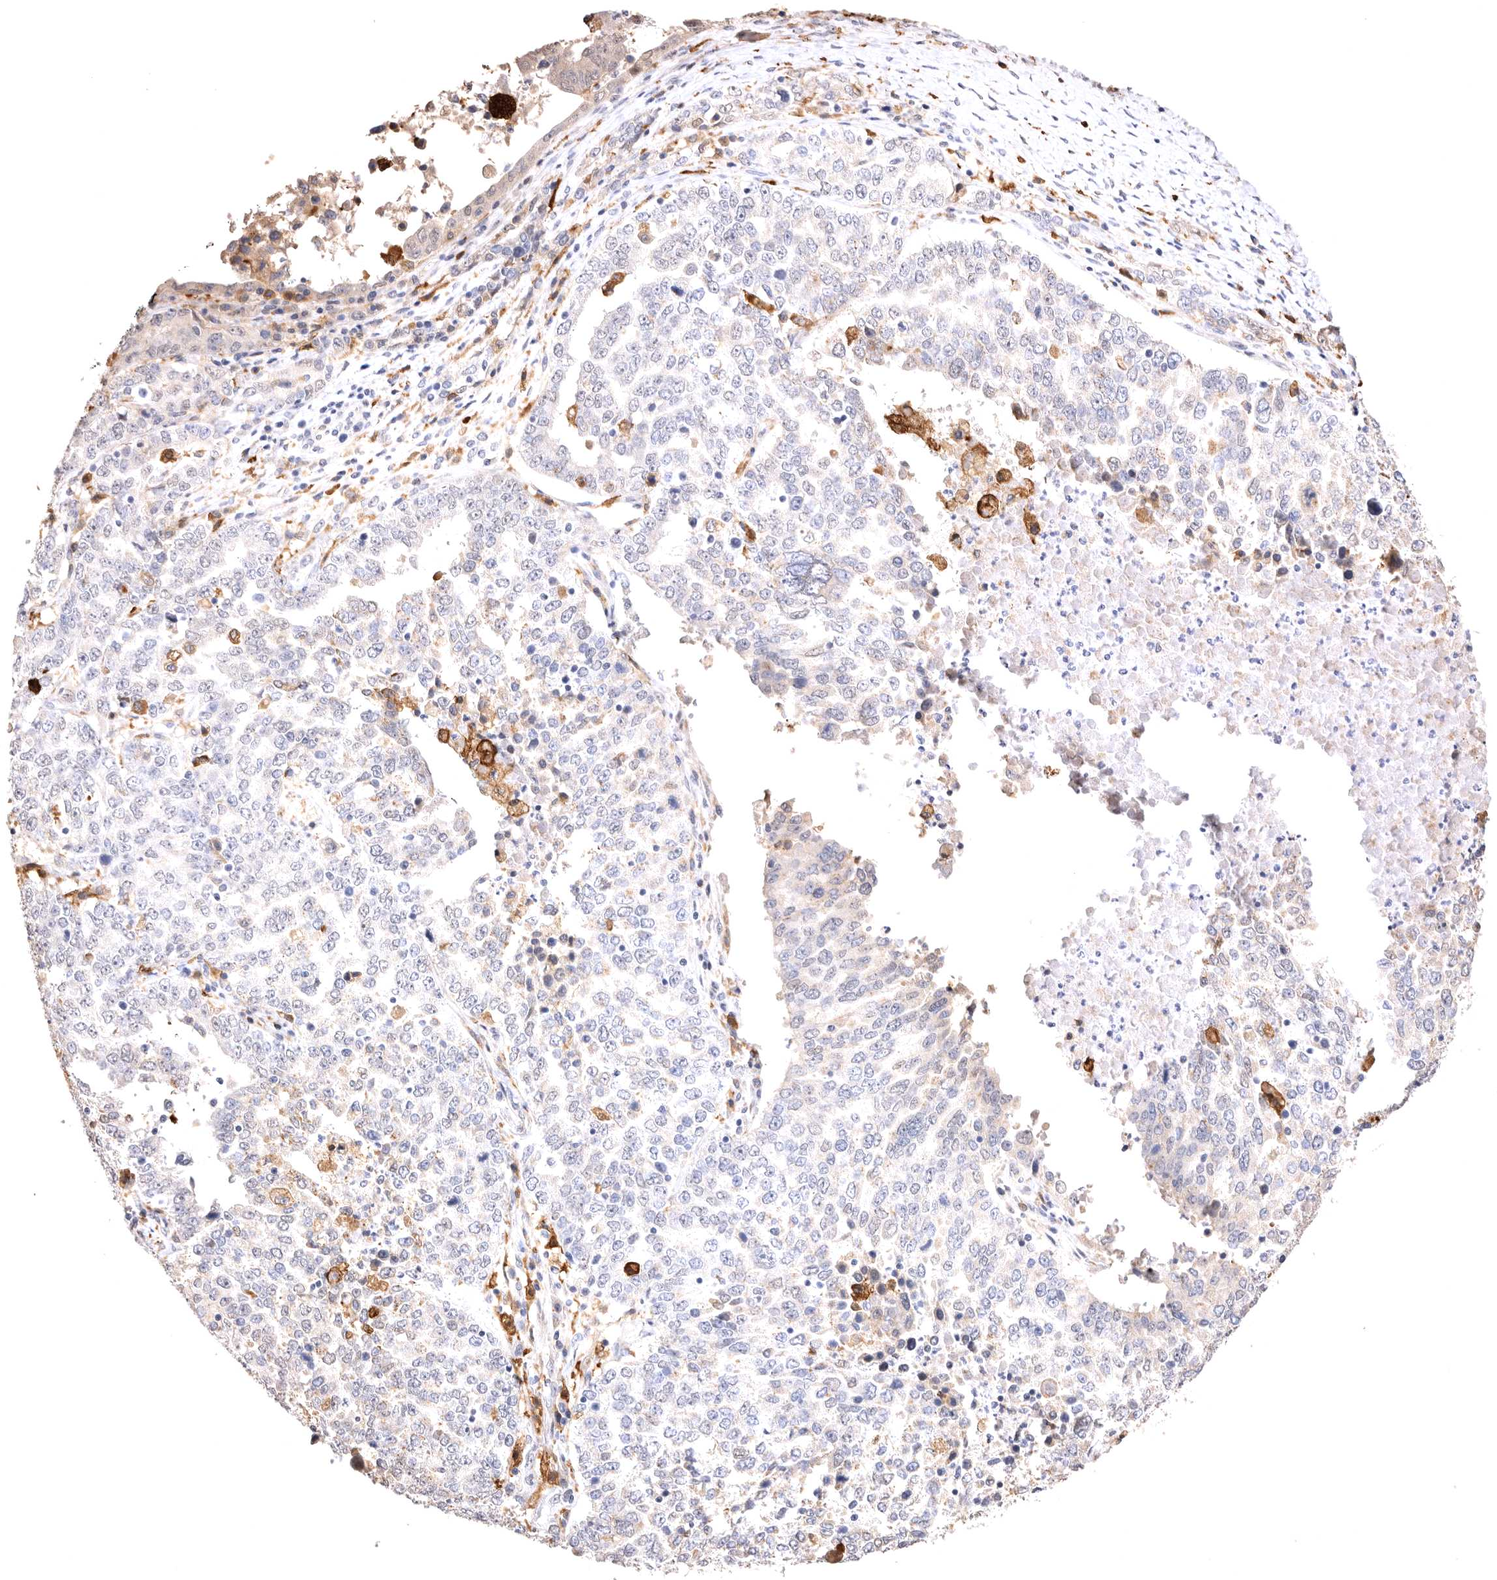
{"staining": {"intensity": "negative", "quantity": "none", "location": "none"}, "tissue": "ovarian cancer", "cell_type": "Tumor cells", "image_type": "cancer", "snomed": [{"axis": "morphology", "description": "Carcinoma, endometroid"}, {"axis": "topography", "description": "Ovary"}], "caption": "An immunohistochemistry (IHC) image of ovarian endometroid carcinoma is shown. There is no staining in tumor cells of ovarian endometroid carcinoma.", "gene": "VPS45", "patient": {"sex": "female", "age": 62}}